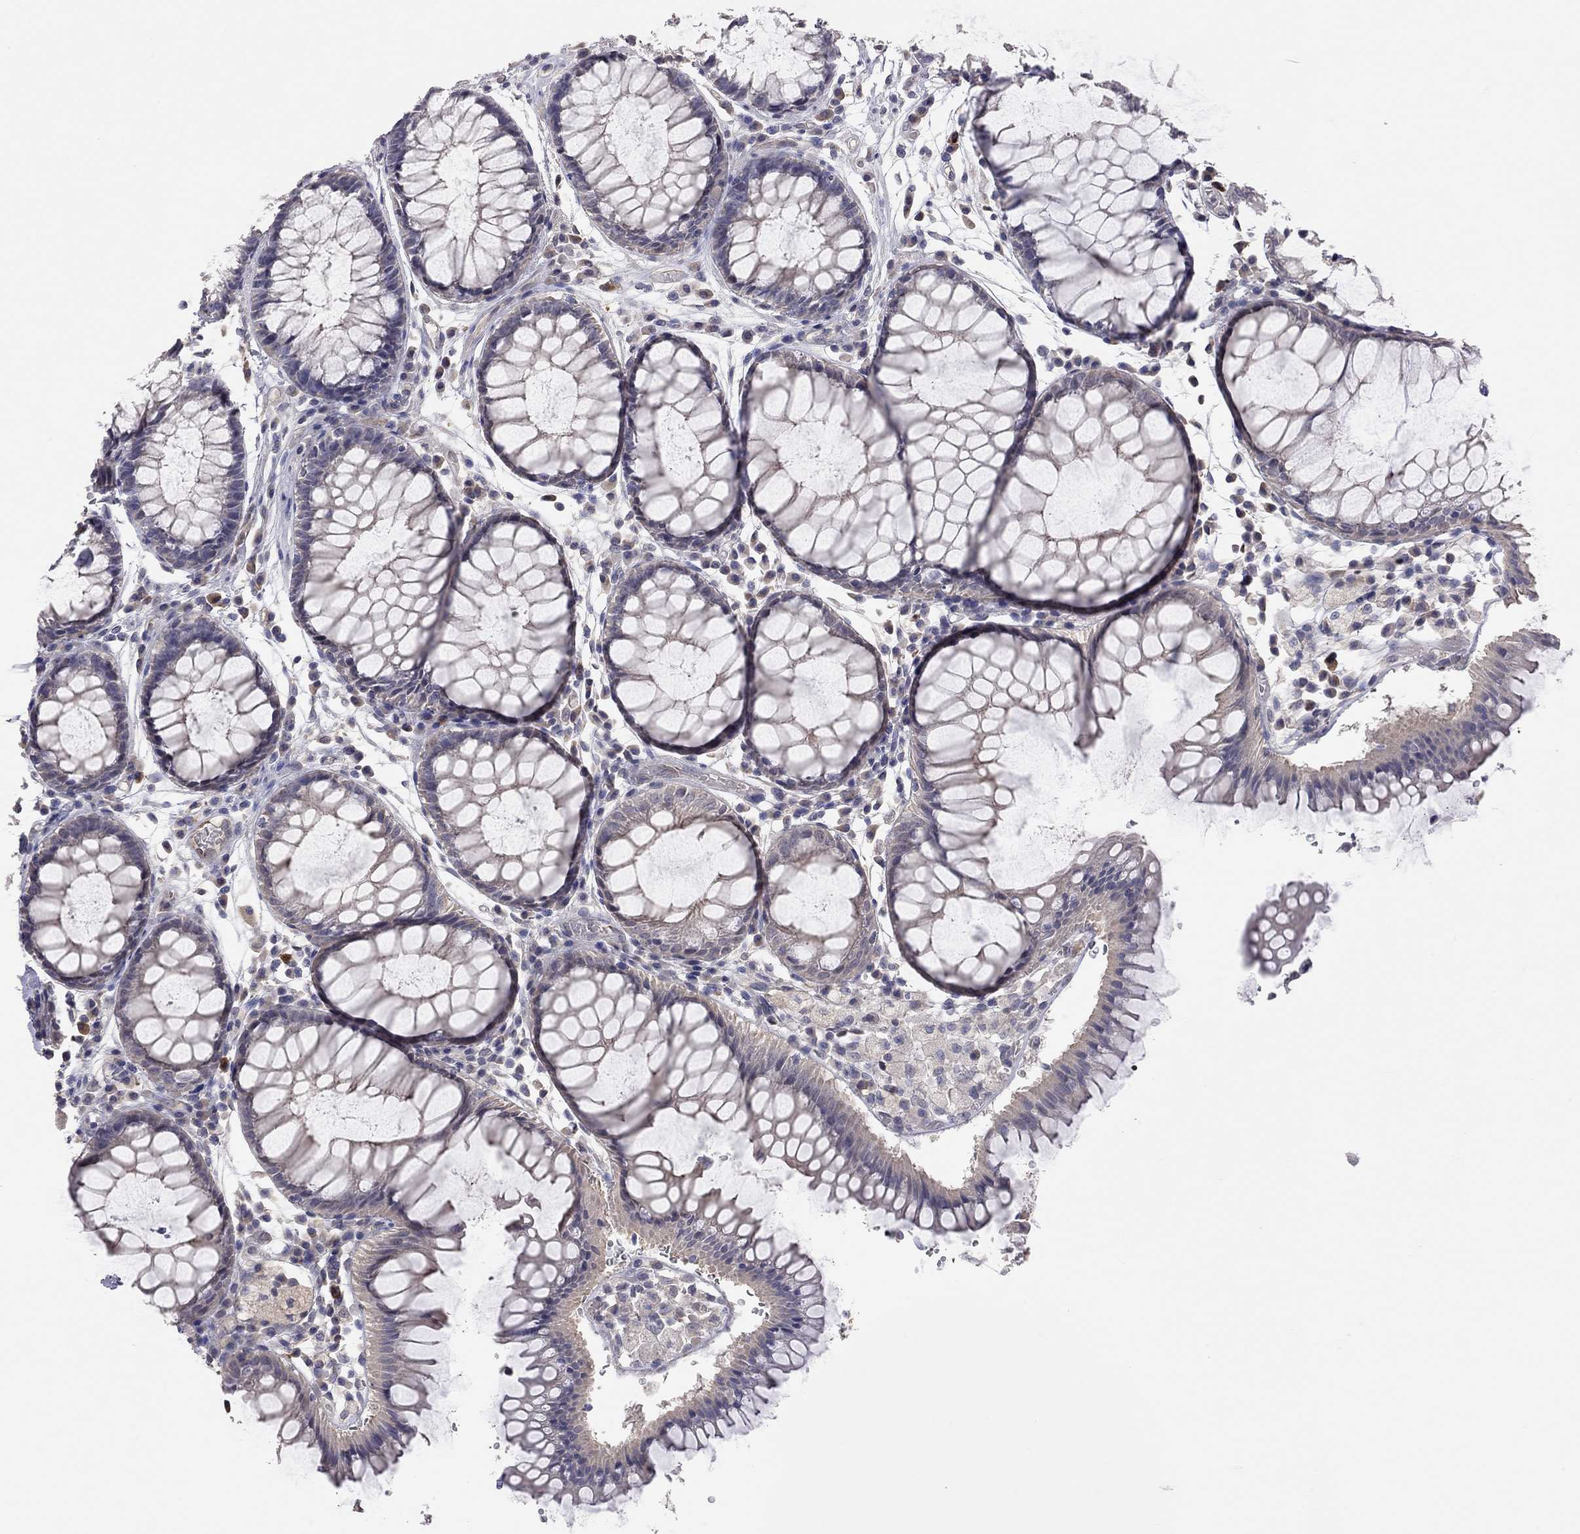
{"staining": {"intensity": "weak", "quantity": "<25%", "location": "cytoplasmic/membranous"}, "tissue": "rectum", "cell_type": "Glandular cells", "image_type": "normal", "snomed": [{"axis": "morphology", "description": "Normal tissue, NOS"}, {"axis": "topography", "description": "Rectum"}], "caption": "Rectum stained for a protein using immunohistochemistry (IHC) reveals no staining glandular cells.", "gene": "KCNB1", "patient": {"sex": "female", "age": 68}}